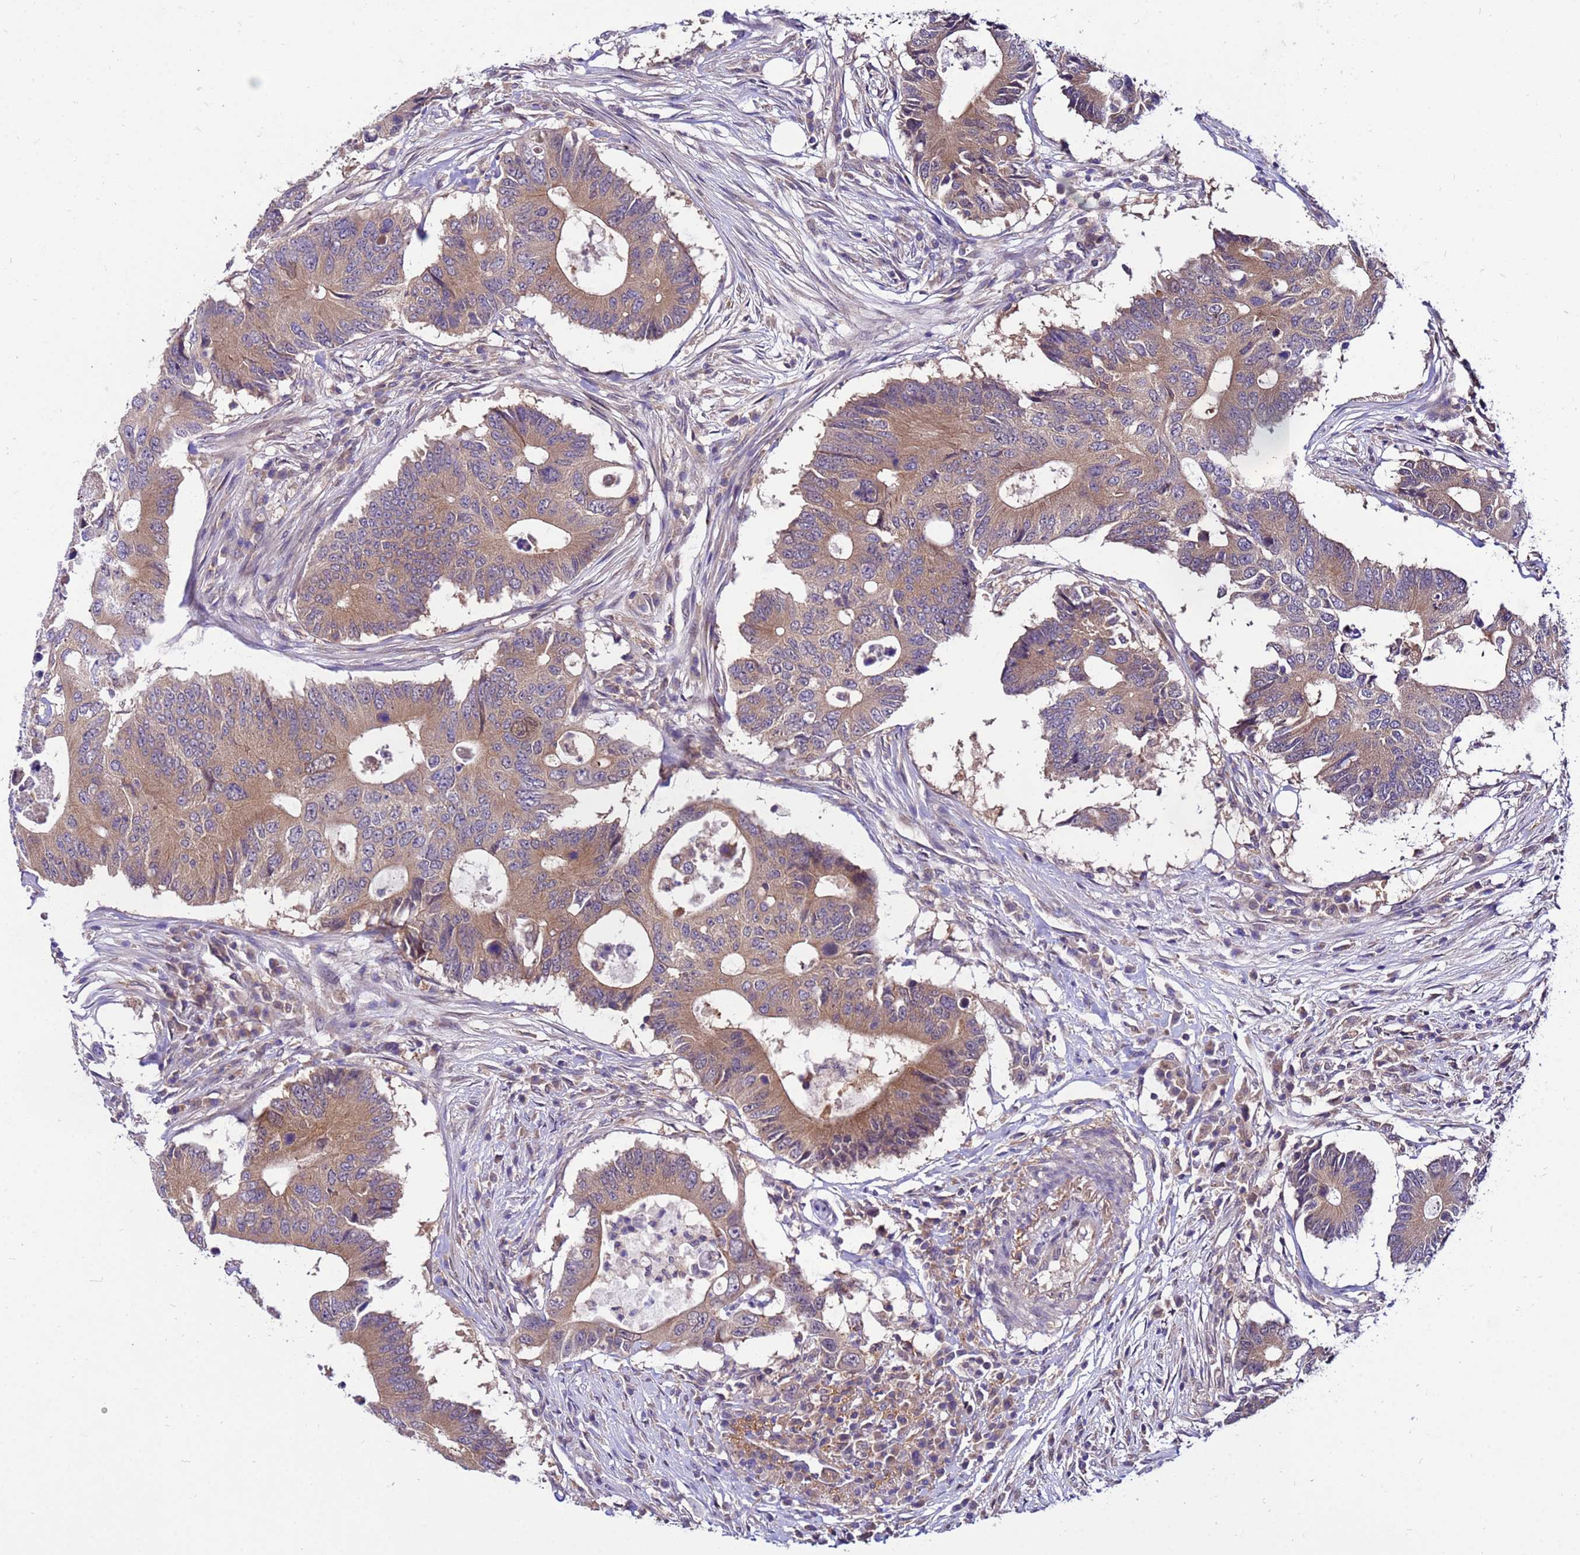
{"staining": {"intensity": "moderate", "quantity": "25%-75%", "location": "cytoplasmic/membranous"}, "tissue": "colorectal cancer", "cell_type": "Tumor cells", "image_type": "cancer", "snomed": [{"axis": "morphology", "description": "Adenocarcinoma, NOS"}, {"axis": "topography", "description": "Colon"}], "caption": "Colorectal adenocarcinoma stained with a brown dye reveals moderate cytoplasmic/membranous positive positivity in about 25%-75% of tumor cells.", "gene": "GET3", "patient": {"sex": "male", "age": 71}}